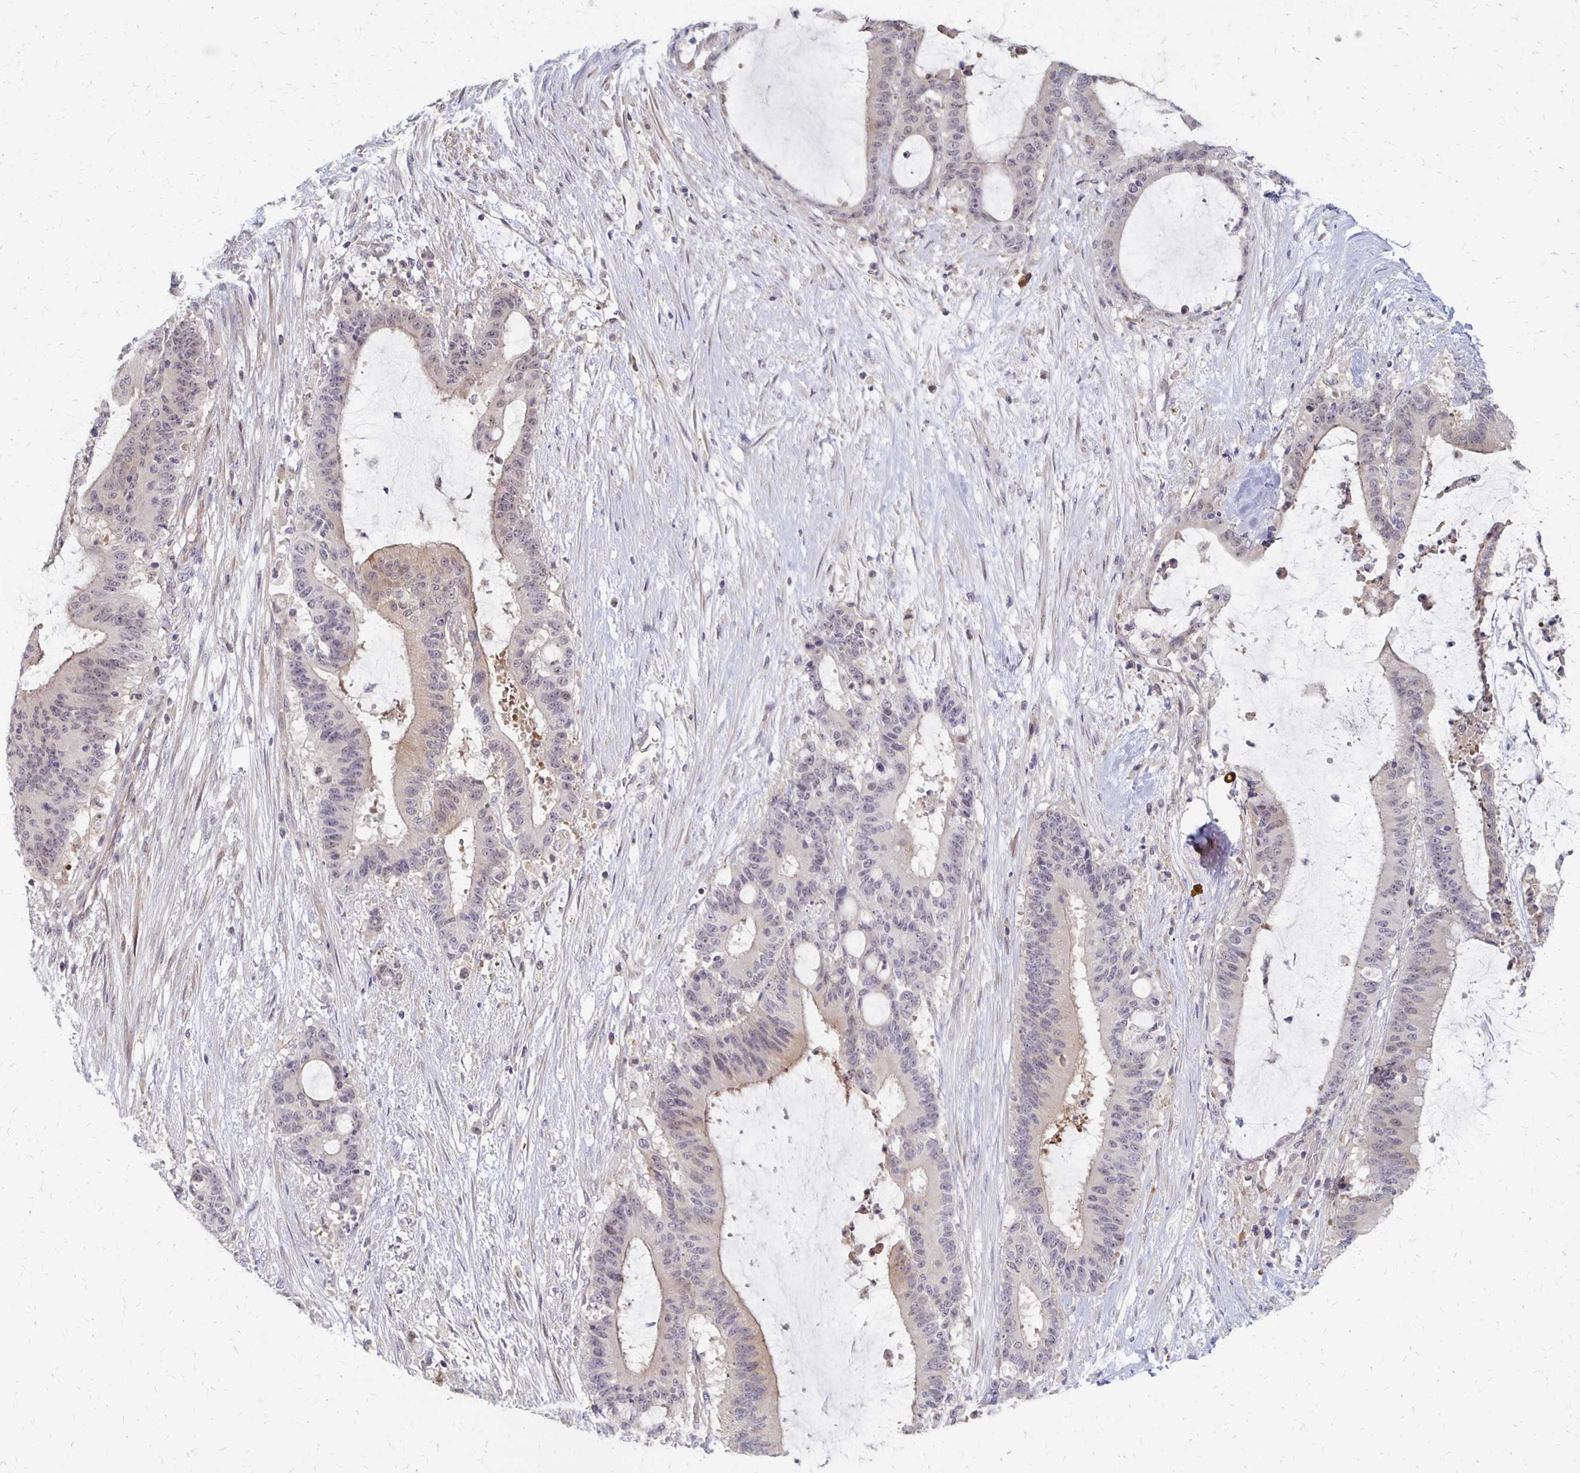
{"staining": {"intensity": "weak", "quantity": "<25%", "location": "cytoplasmic/membranous"}, "tissue": "liver cancer", "cell_type": "Tumor cells", "image_type": "cancer", "snomed": [{"axis": "morphology", "description": "Normal tissue, NOS"}, {"axis": "morphology", "description": "Cholangiocarcinoma"}, {"axis": "topography", "description": "Liver"}, {"axis": "topography", "description": "Peripheral nerve tissue"}], "caption": "Liver cancer (cholangiocarcinoma) was stained to show a protein in brown. There is no significant positivity in tumor cells.", "gene": "PRKCB", "patient": {"sex": "female", "age": 73}}